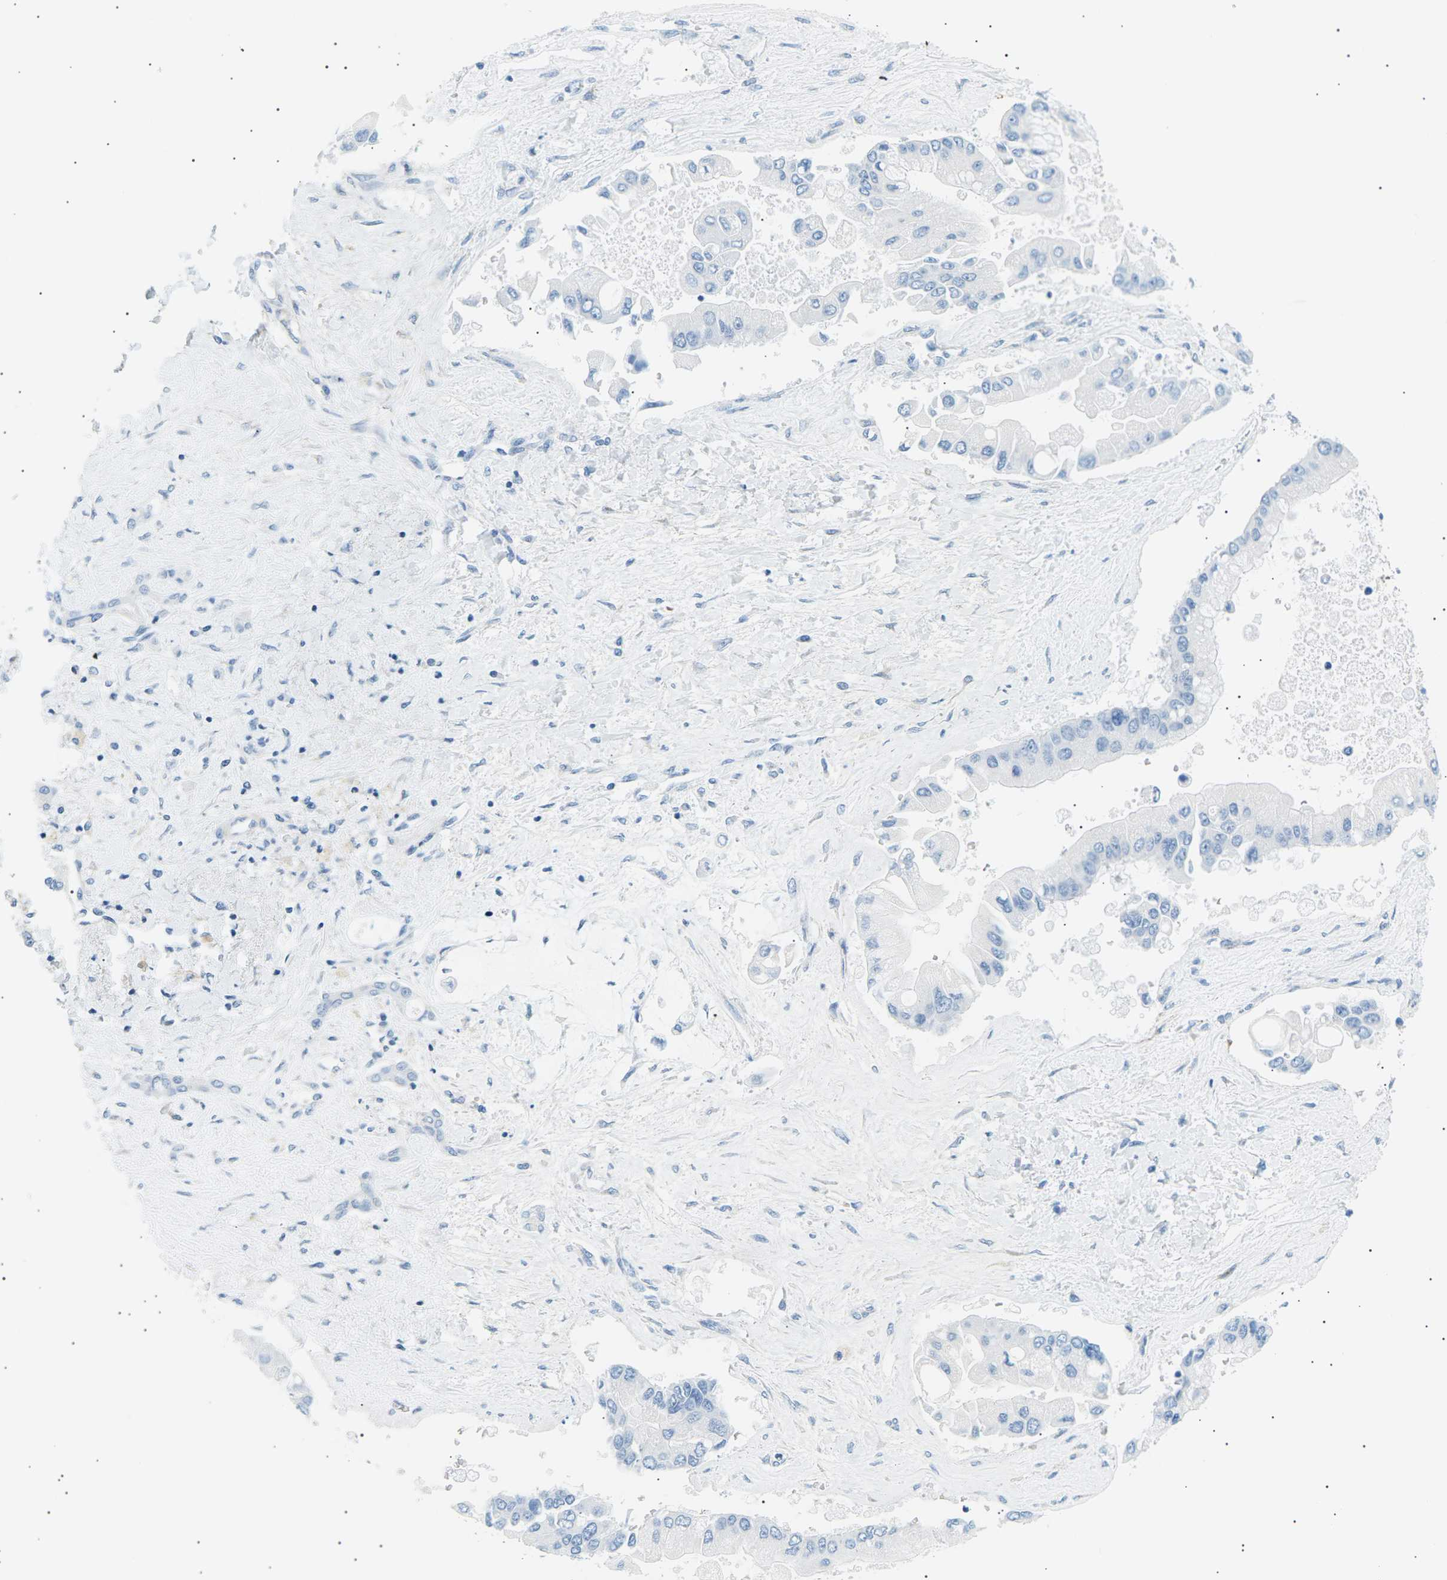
{"staining": {"intensity": "negative", "quantity": "none", "location": "none"}, "tissue": "liver cancer", "cell_type": "Tumor cells", "image_type": "cancer", "snomed": [{"axis": "morphology", "description": "Cholangiocarcinoma"}, {"axis": "topography", "description": "Liver"}], "caption": "Immunohistochemistry image of neoplastic tissue: human liver cancer (cholangiocarcinoma) stained with DAB exhibits no significant protein positivity in tumor cells.", "gene": "SEPTIN5", "patient": {"sex": "male", "age": 50}}